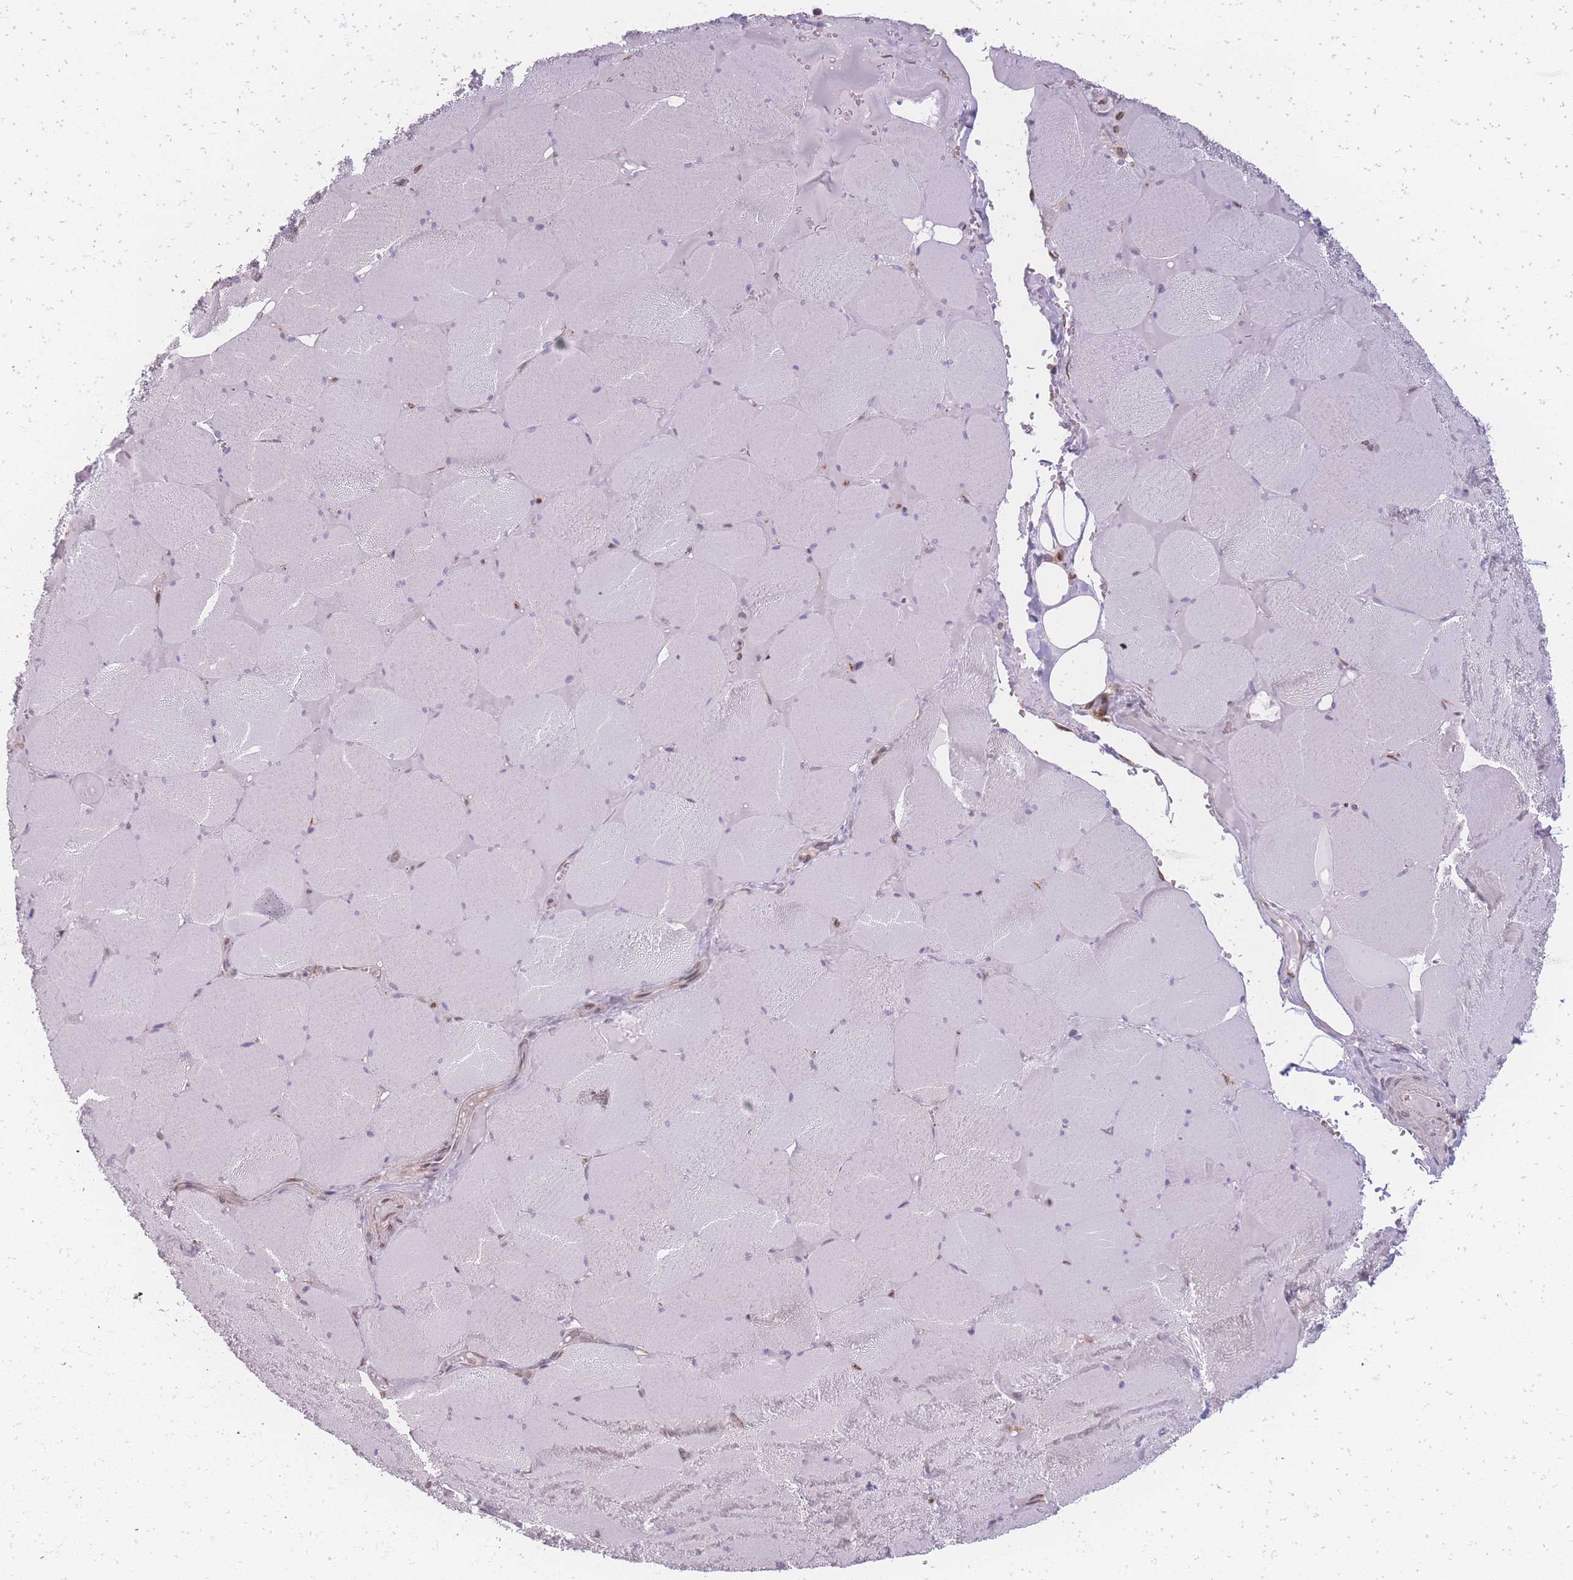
{"staining": {"intensity": "negative", "quantity": "none", "location": "none"}, "tissue": "skeletal muscle", "cell_type": "Myocytes", "image_type": "normal", "snomed": [{"axis": "morphology", "description": "Normal tissue, NOS"}, {"axis": "topography", "description": "Skeletal muscle"}, {"axis": "topography", "description": "Head-Neck"}], "caption": "High power microscopy image of an immunohistochemistry image of normal skeletal muscle, revealing no significant staining in myocytes.", "gene": "ZC3H13", "patient": {"sex": "male", "age": 66}}